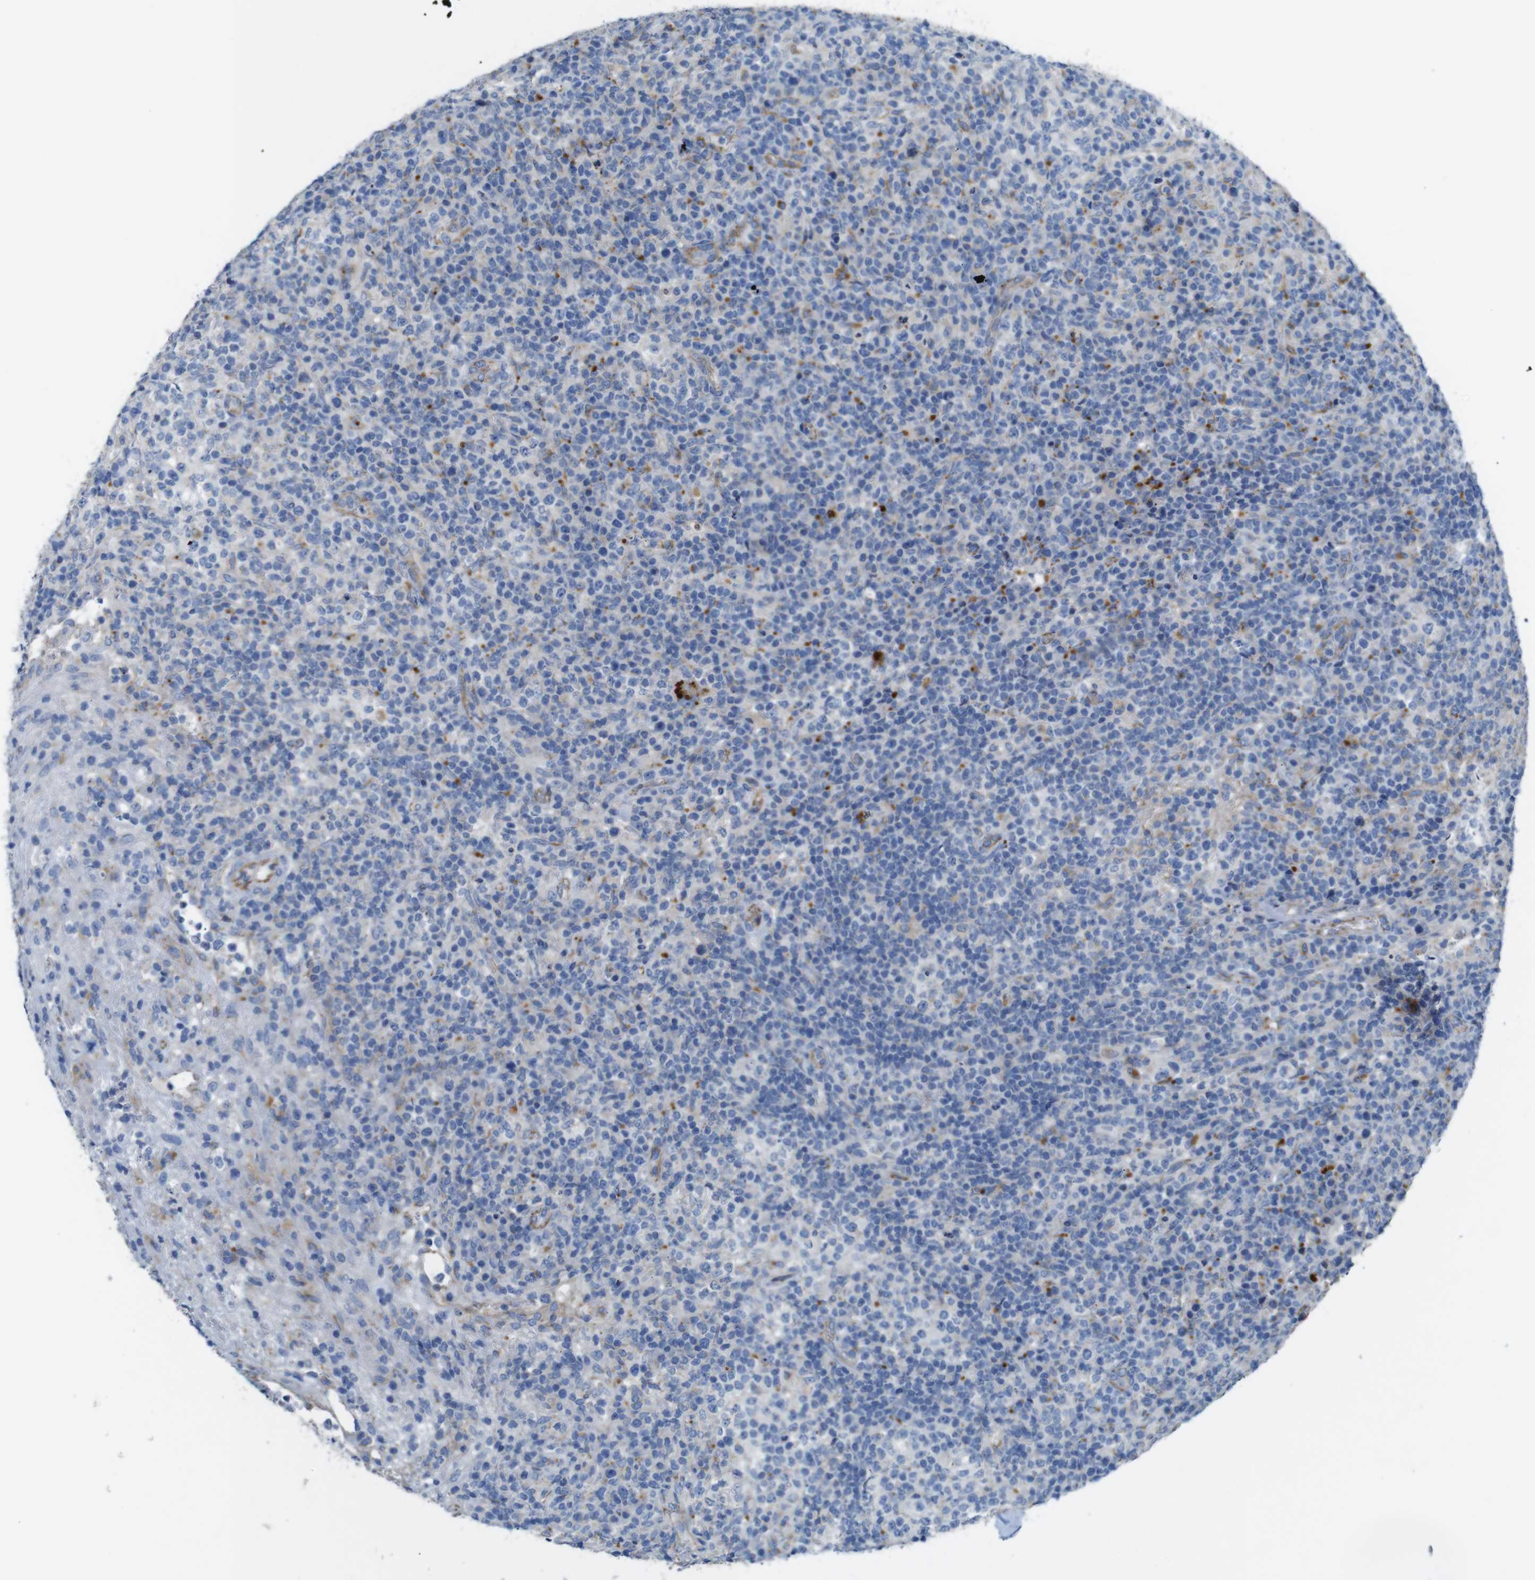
{"staining": {"intensity": "moderate", "quantity": "<25%", "location": "cytoplasmic/membranous"}, "tissue": "lymphoma", "cell_type": "Tumor cells", "image_type": "cancer", "snomed": [{"axis": "morphology", "description": "Malignant lymphoma, non-Hodgkin's type, High grade"}, {"axis": "topography", "description": "Lymph node"}], "caption": "Brown immunohistochemical staining in high-grade malignant lymphoma, non-Hodgkin's type reveals moderate cytoplasmic/membranous expression in about <25% of tumor cells.", "gene": "NHLRC3", "patient": {"sex": "female", "age": 76}}